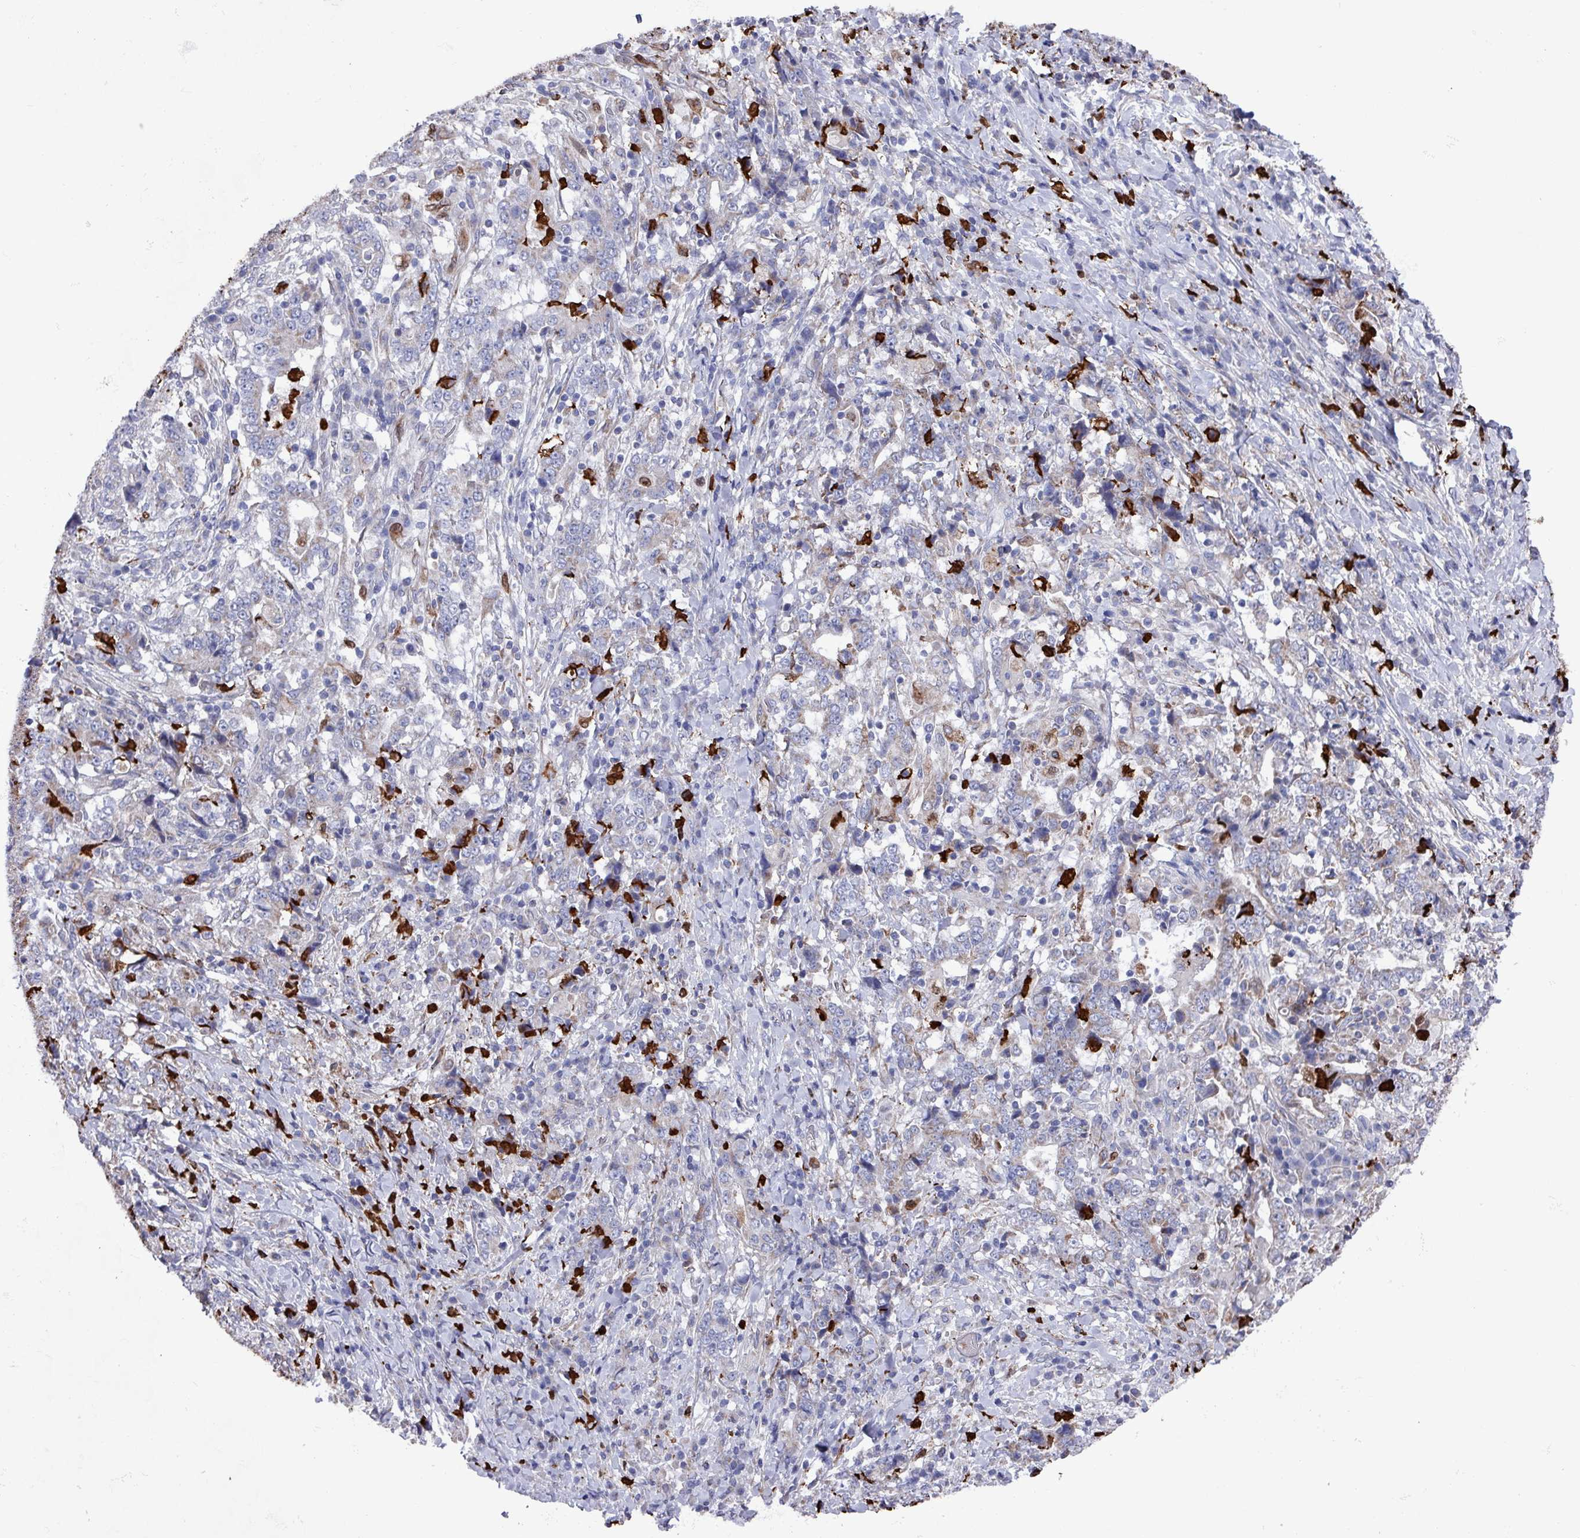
{"staining": {"intensity": "weak", "quantity": "25%-75%", "location": "cytoplasmic/membranous"}, "tissue": "stomach cancer", "cell_type": "Tumor cells", "image_type": "cancer", "snomed": [{"axis": "morphology", "description": "Normal tissue, NOS"}, {"axis": "morphology", "description": "Adenocarcinoma, NOS"}, {"axis": "topography", "description": "Stomach, upper"}, {"axis": "topography", "description": "Stomach"}], "caption": "There is low levels of weak cytoplasmic/membranous expression in tumor cells of stomach adenocarcinoma, as demonstrated by immunohistochemical staining (brown color).", "gene": "UQCC2", "patient": {"sex": "male", "age": 59}}